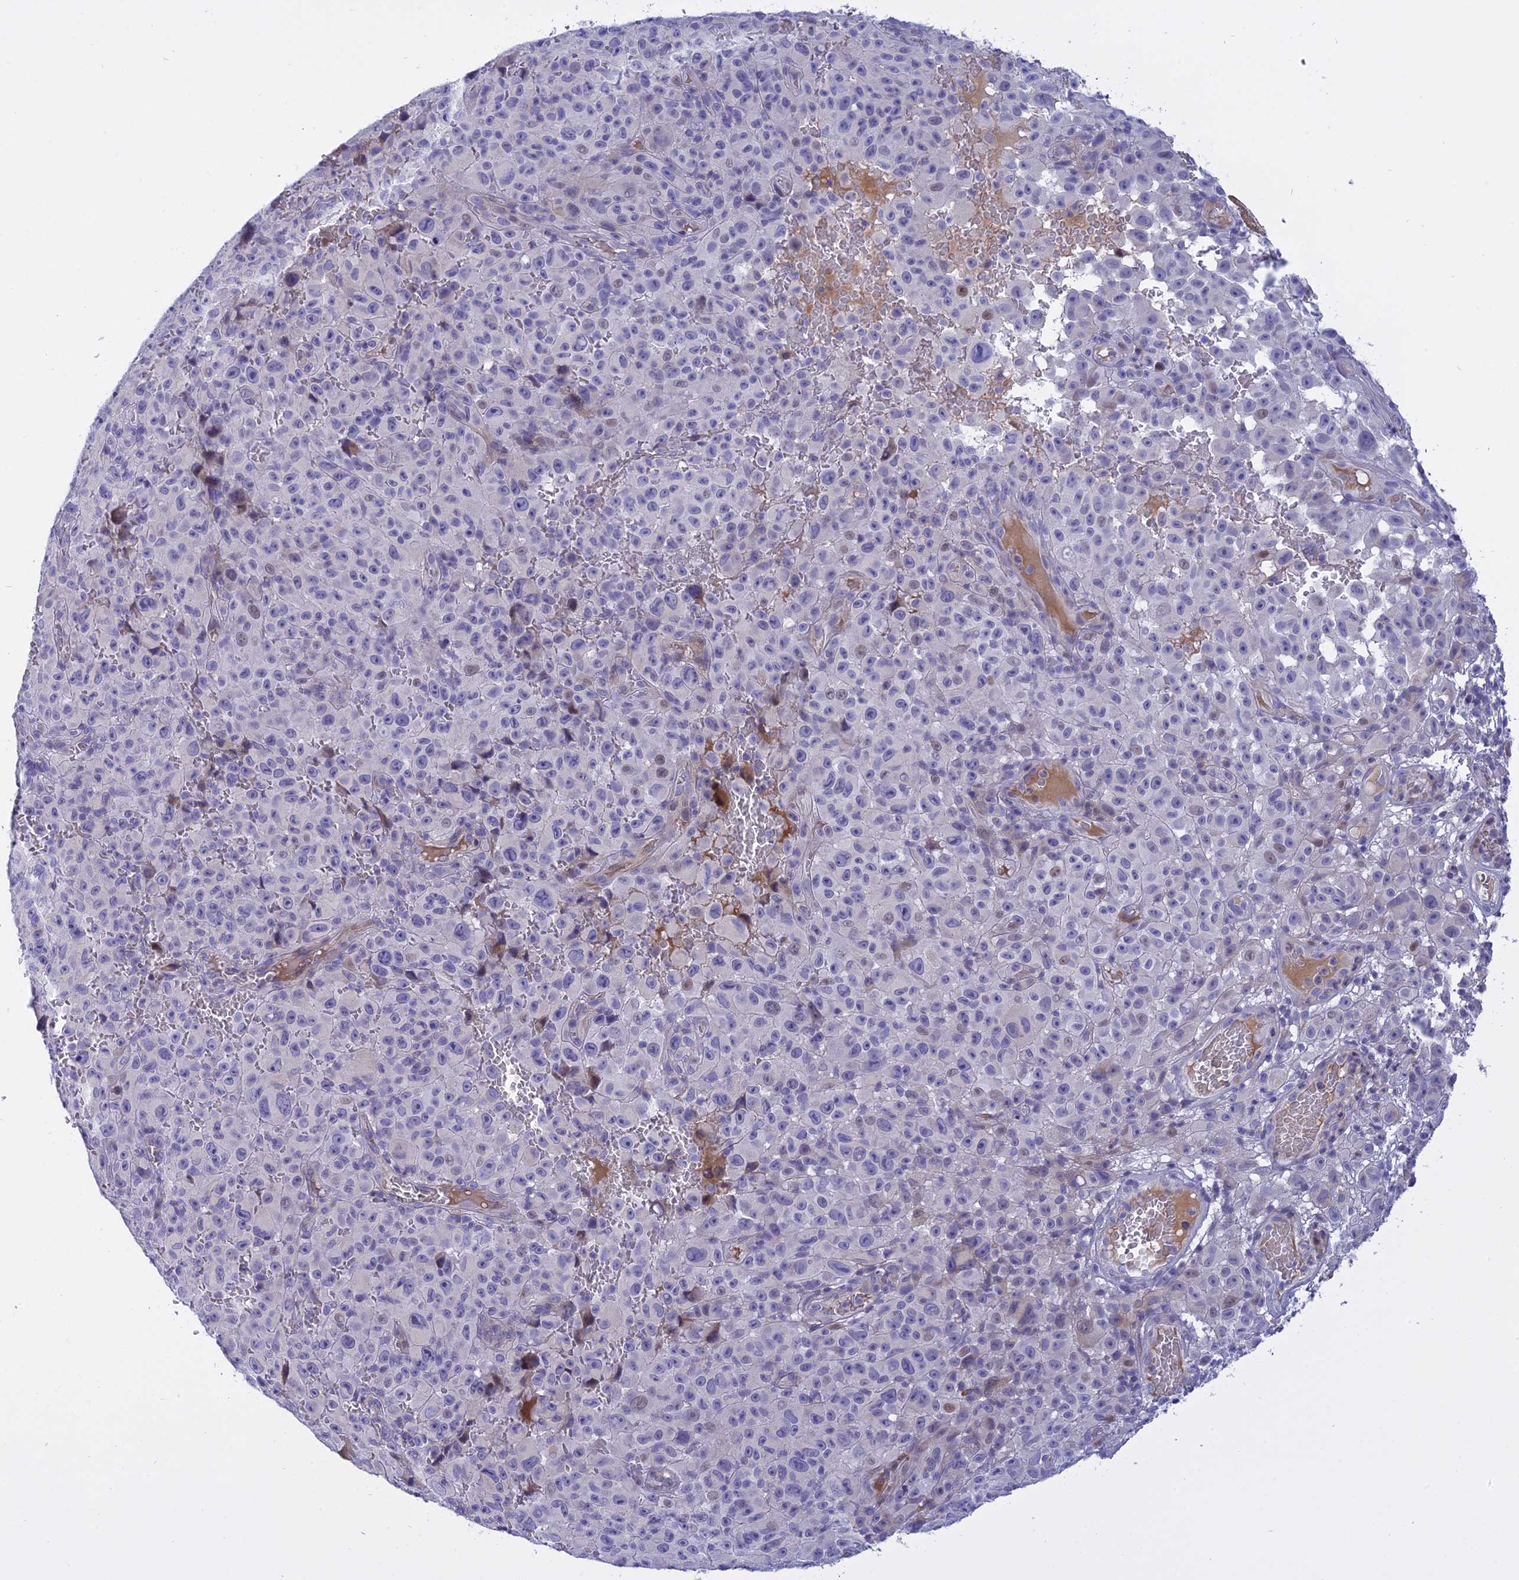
{"staining": {"intensity": "negative", "quantity": "none", "location": "none"}, "tissue": "melanoma", "cell_type": "Tumor cells", "image_type": "cancer", "snomed": [{"axis": "morphology", "description": "Malignant melanoma, NOS"}, {"axis": "topography", "description": "Skin"}], "caption": "This photomicrograph is of malignant melanoma stained with immunohistochemistry to label a protein in brown with the nuclei are counter-stained blue. There is no positivity in tumor cells.", "gene": "MBD3L1", "patient": {"sex": "female", "age": 82}}